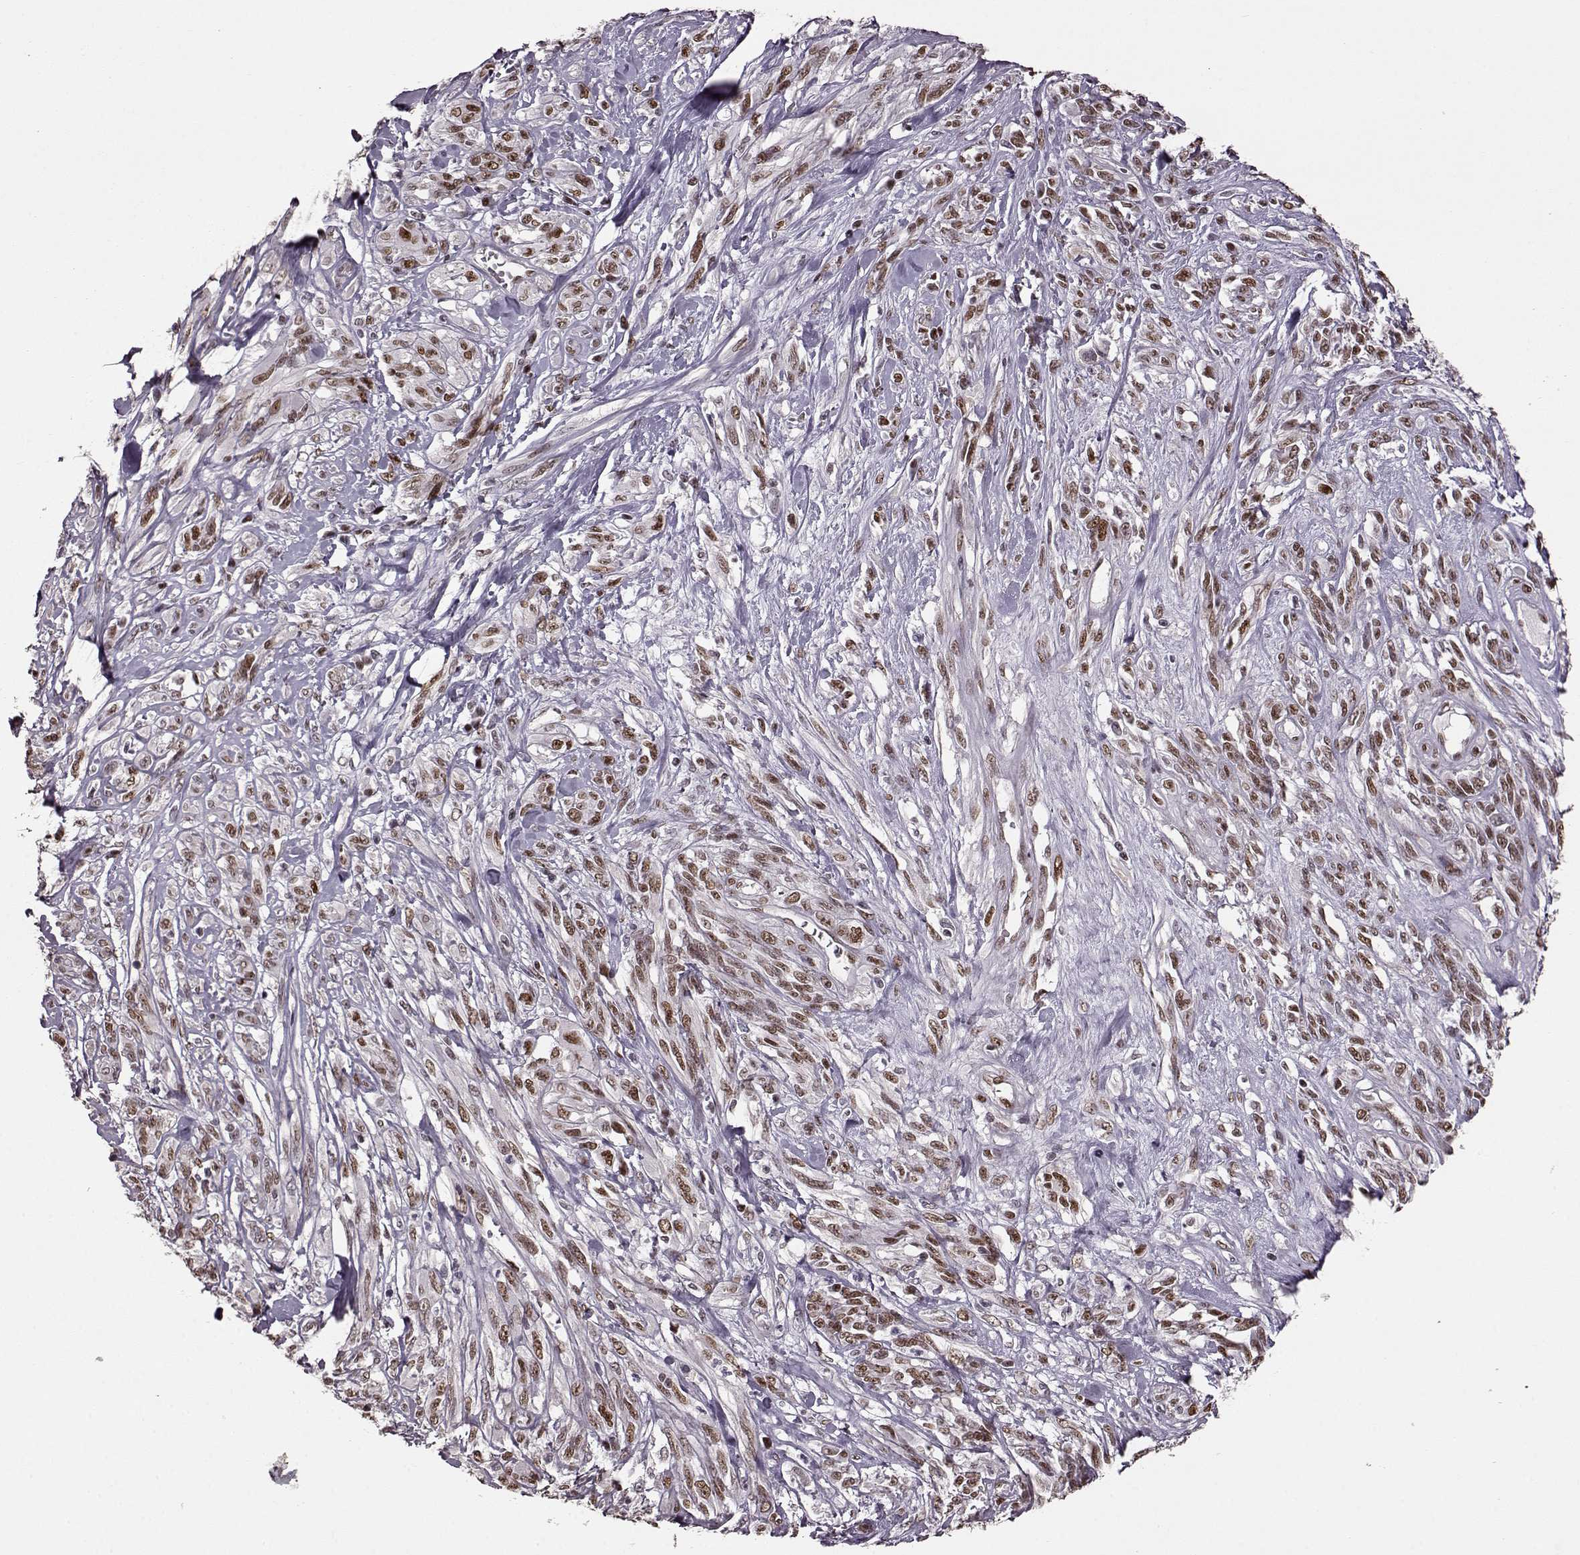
{"staining": {"intensity": "moderate", "quantity": ">75%", "location": "nuclear"}, "tissue": "melanoma", "cell_type": "Tumor cells", "image_type": "cancer", "snomed": [{"axis": "morphology", "description": "Malignant melanoma, NOS"}, {"axis": "topography", "description": "Skin"}], "caption": "Protein staining demonstrates moderate nuclear expression in approximately >75% of tumor cells in malignant melanoma.", "gene": "FTO", "patient": {"sex": "female", "age": 91}}